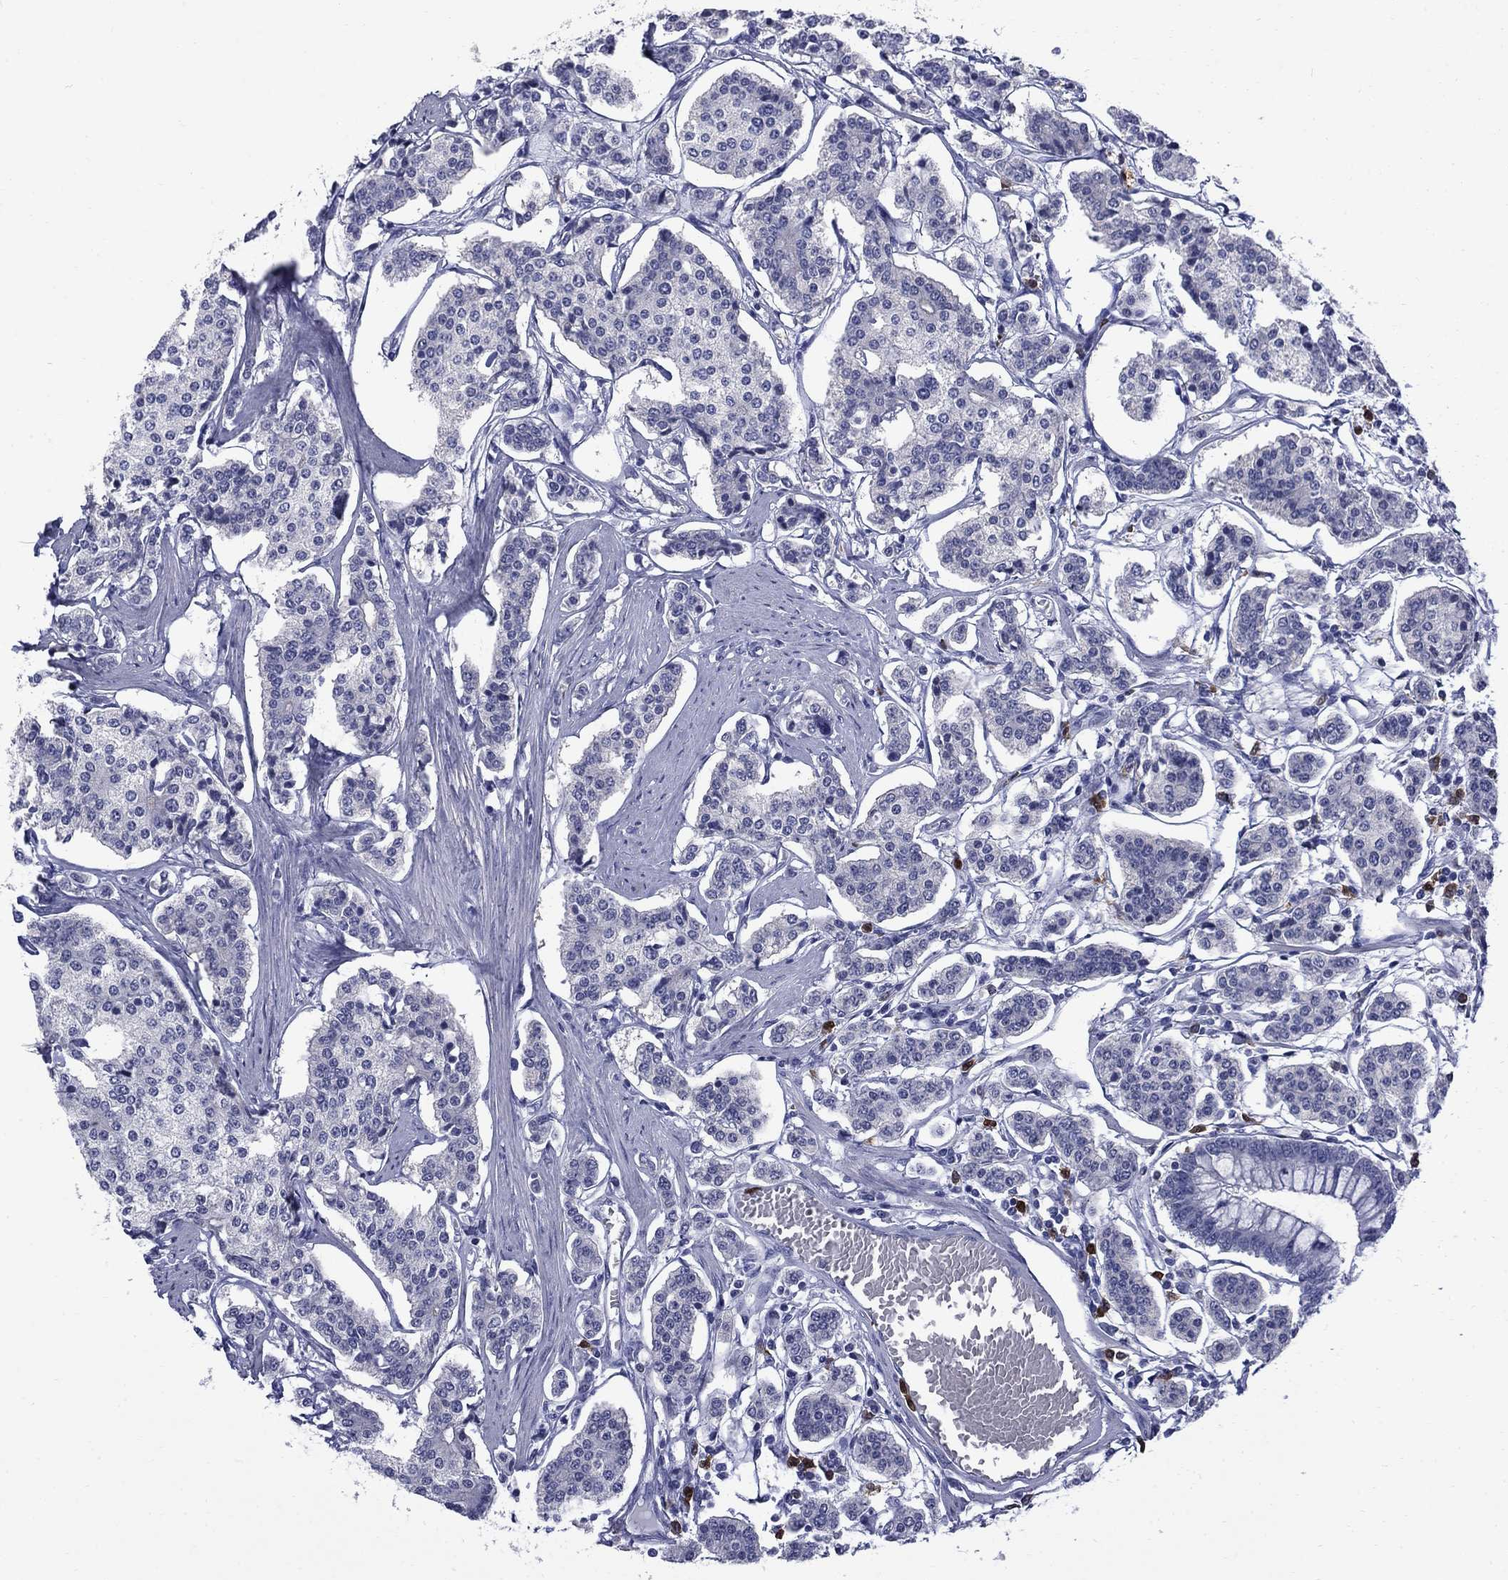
{"staining": {"intensity": "negative", "quantity": "none", "location": "none"}, "tissue": "carcinoid", "cell_type": "Tumor cells", "image_type": "cancer", "snomed": [{"axis": "morphology", "description": "Carcinoid, malignant, NOS"}, {"axis": "topography", "description": "Small intestine"}], "caption": "High magnification brightfield microscopy of carcinoid stained with DAB (brown) and counterstained with hematoxylin (blue): tumor cells show no significant positivity.", "gene": "SERPINB2", "patient": {"sex": "female", "age": 65}}